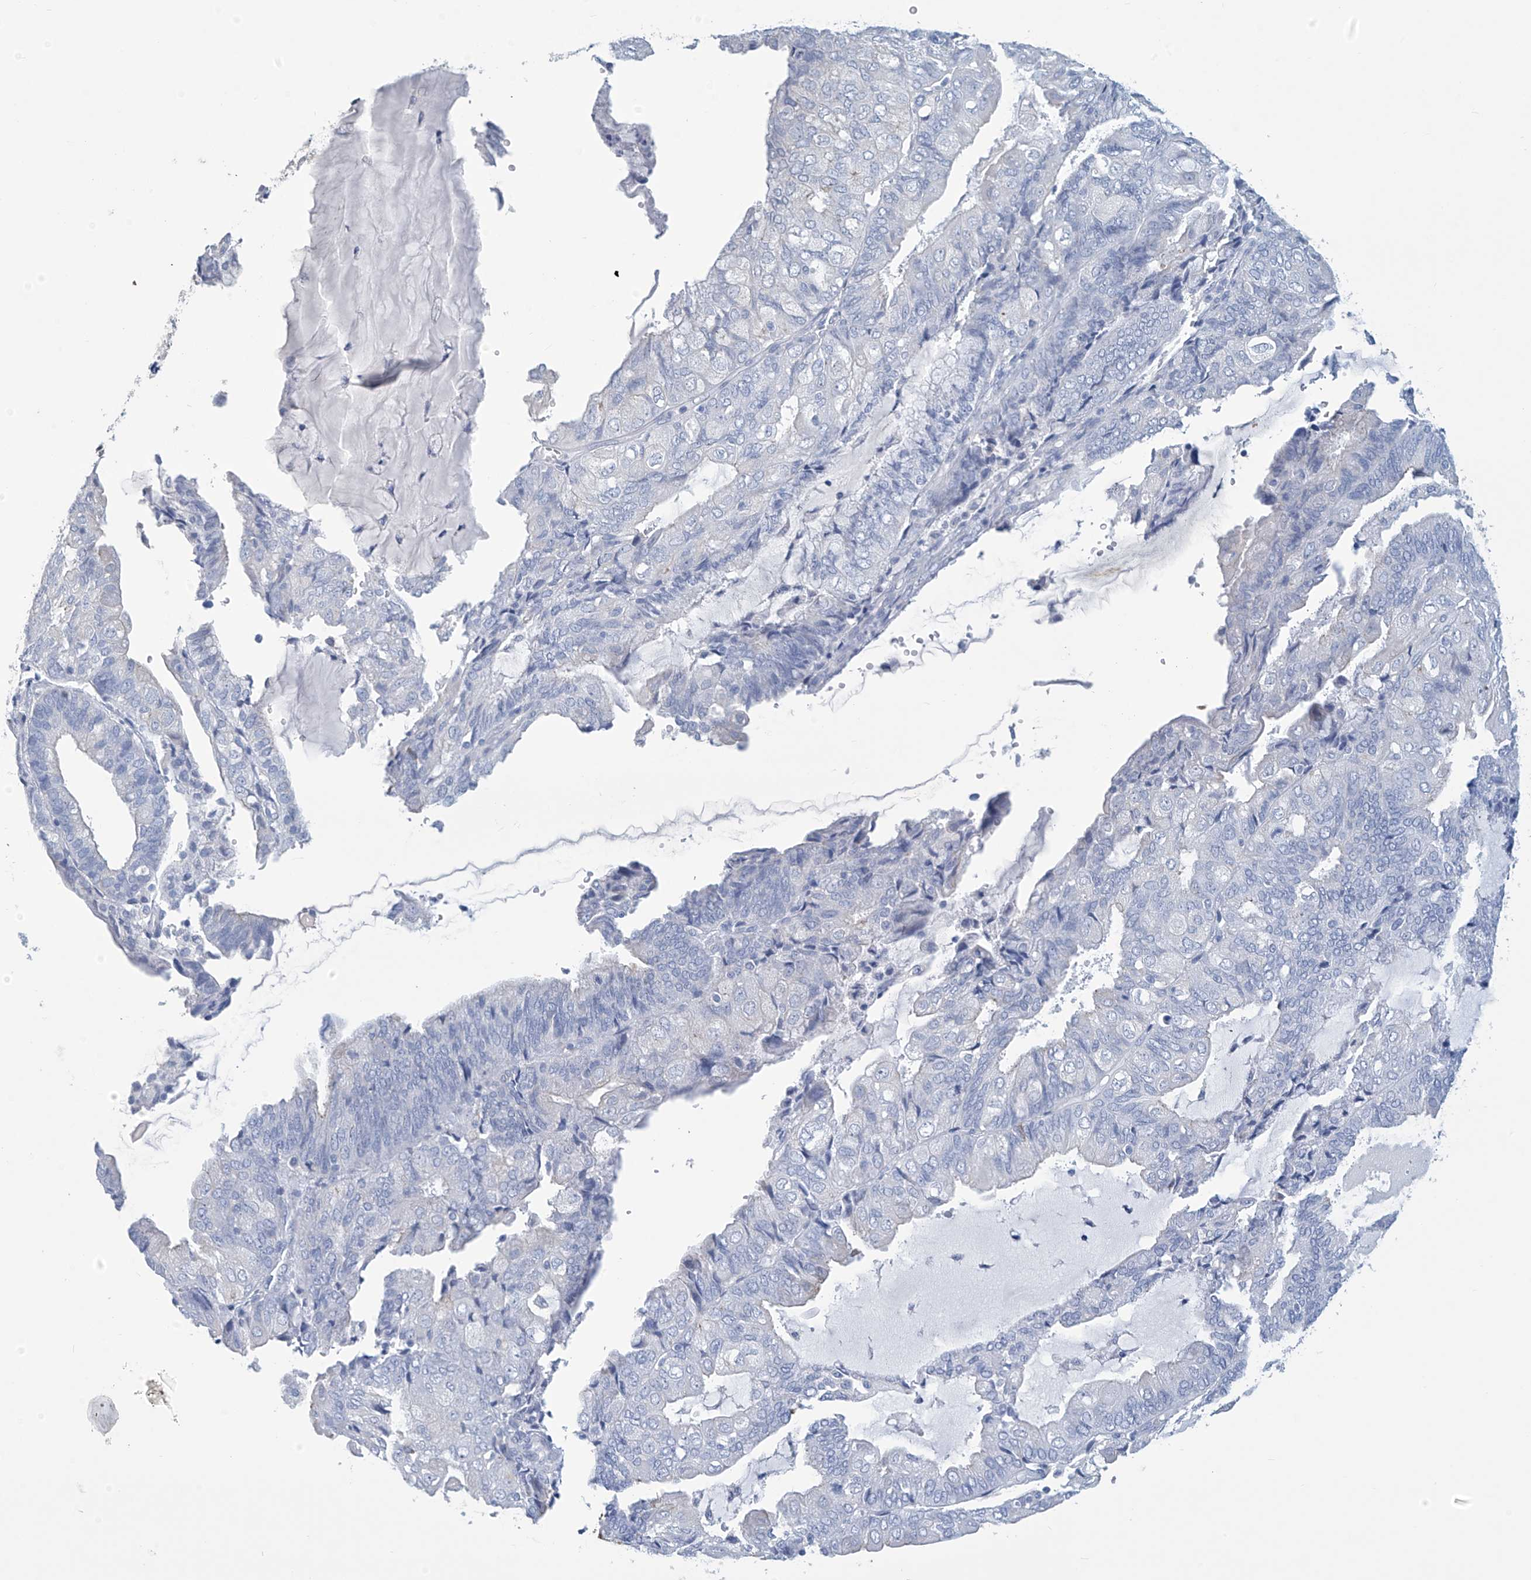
{"staining": {"intensity": "negative", "quantity": "none", "location": "none"}, "tissue": "endometrial cancer", "cell_type": "Tumor cells", "image_type": "cancer", "snomed": [{"axis": "morphology", "description": "Adenocarcinoma, NOS"}, {"axis": "topography", "description": "Endometrium"}], "caption": "This is an immunohistochemistry histopathology image of human endometrial cancer (adenocarcinoma). There is no staining in tumor cells.", "gene": "DSP", "patient": {"sex": "female", "age": 81}}